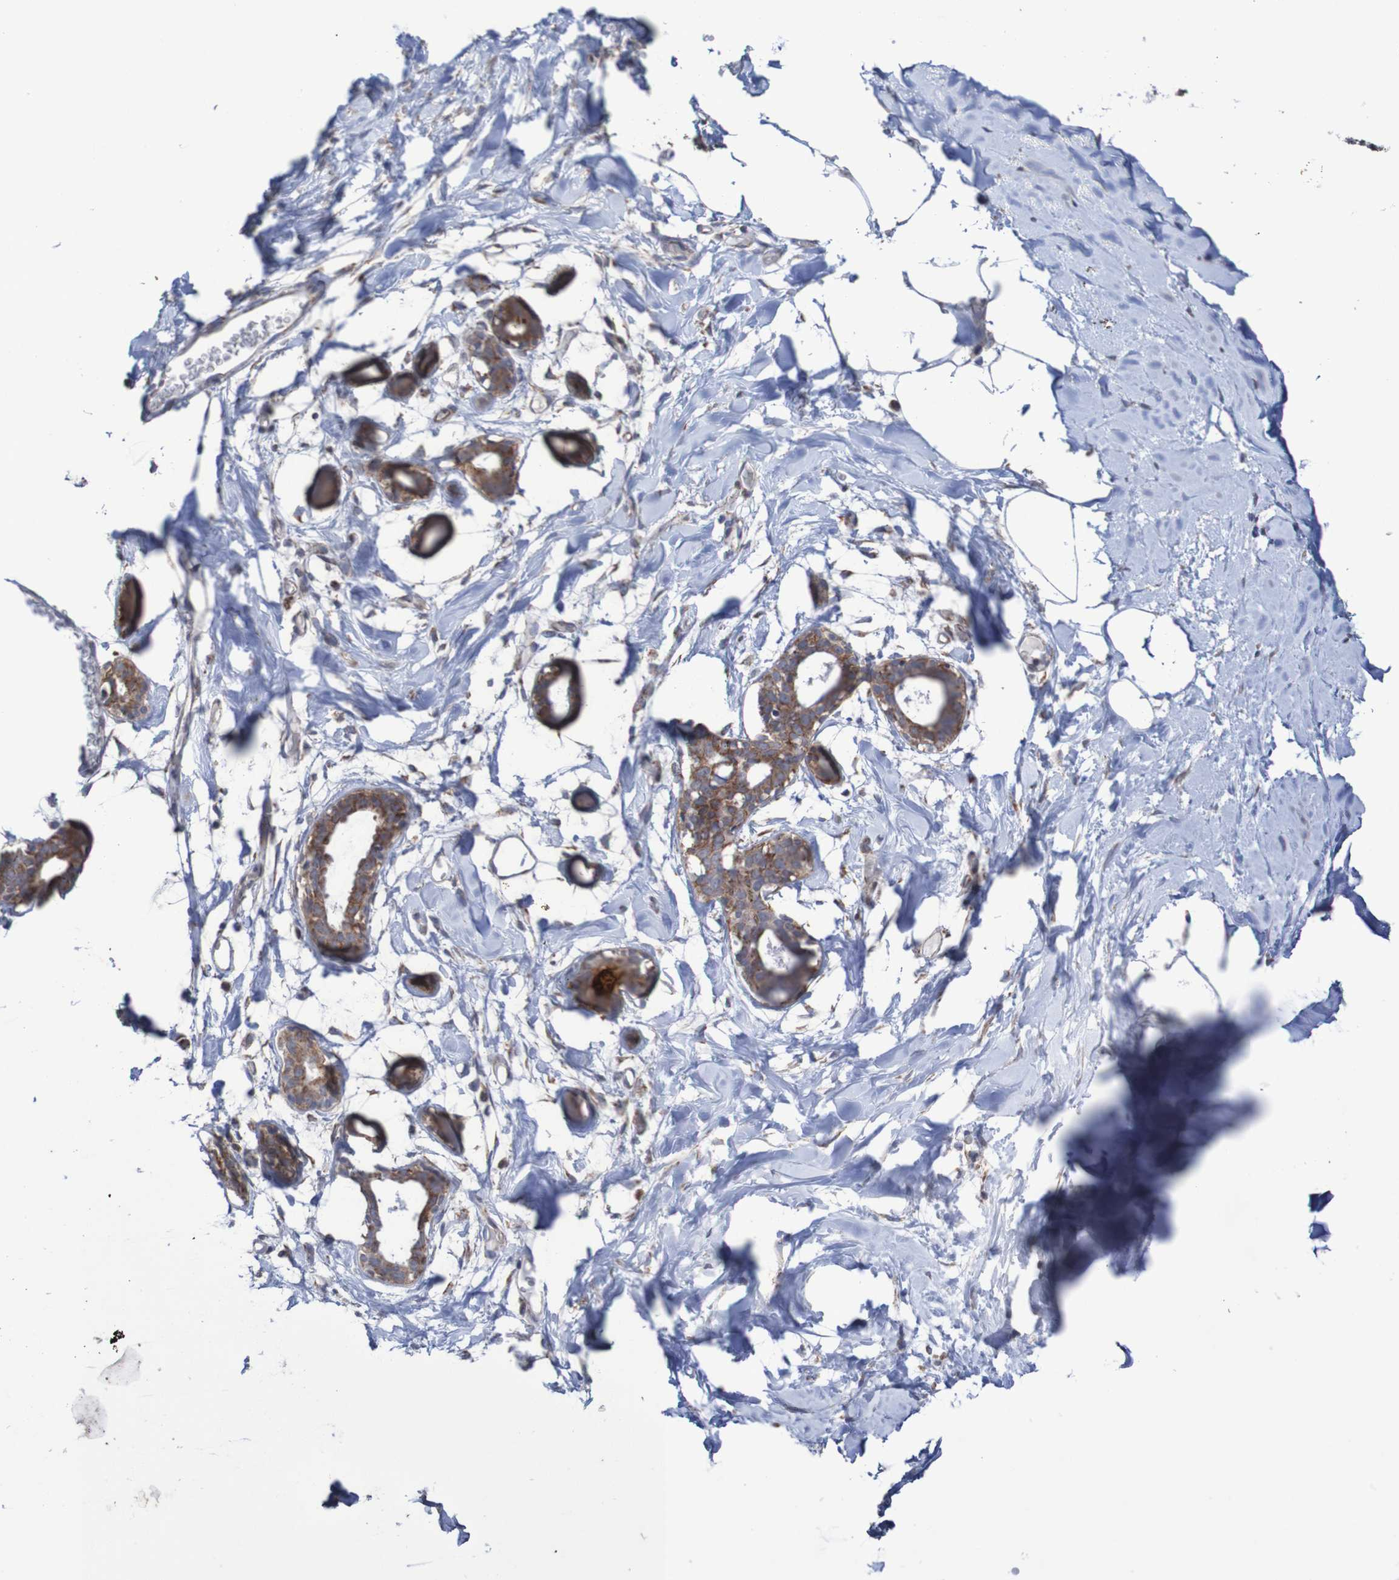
{"staining": {"intensity": "weak", "quantity": "25%-75%", "location": "cytoplasmic/membranous"}, "tissue": "adipose tissue", "cell_type": "Adipocytes", "image_type": "normal", "snomed": [{"axis": "morphology", "description": "Normal tissue, NOS"}, {"axis": "topography", "description": "Breast"}, {"axis": "topography", "description": "Adipose tissue"}], "caption": "Human adipose tissue stained with a brown dye demonstrates weak cytoplasmic/membranous positive staining in approximately 25%-75% of adipocytes.", "gene": "DVL1", "patient": {"sex": "female", "age": 25}}